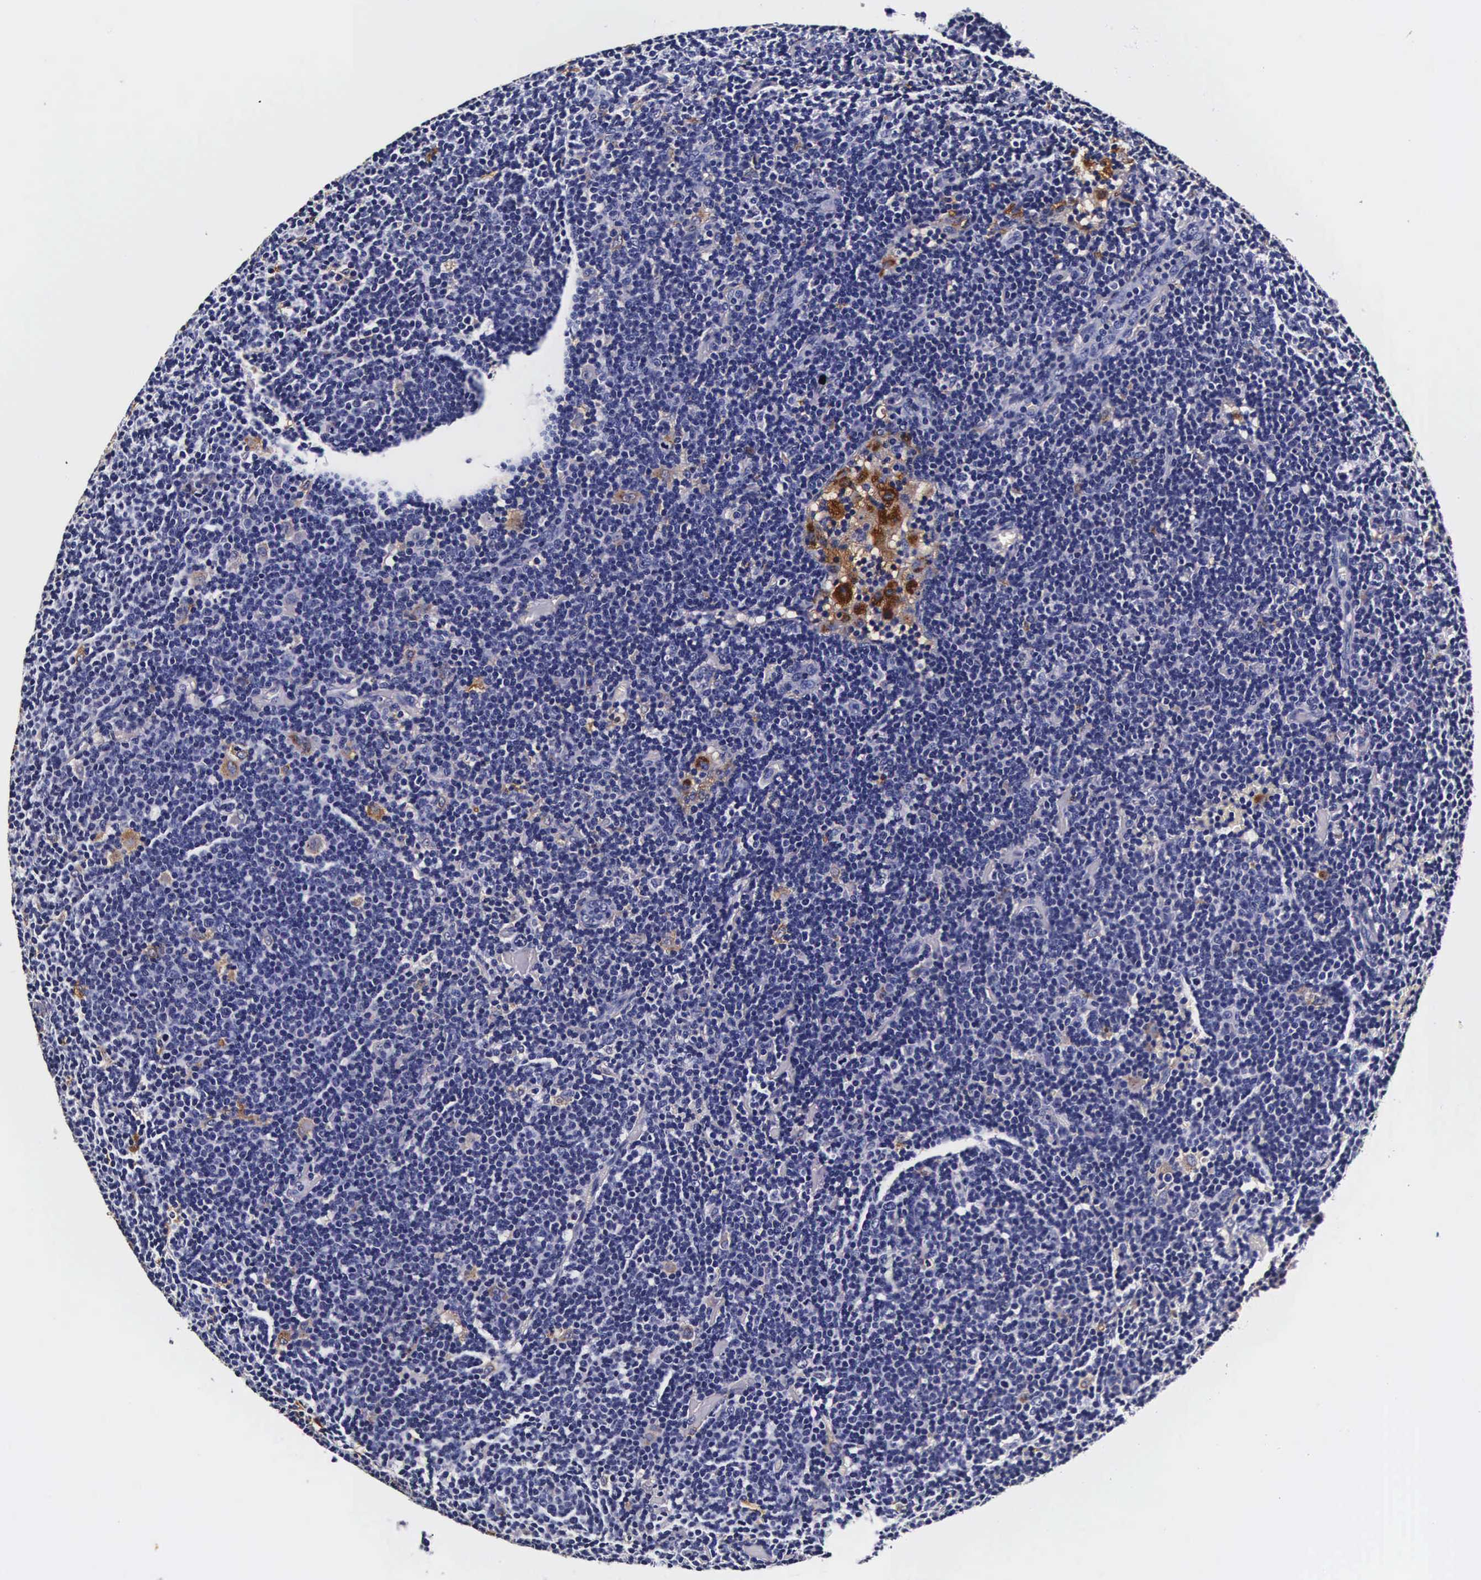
{"staining": {"intensity": "negative", "quantity": "none", "location": "none"}, "tissue": "lymphoma", "cell_type": "Tumor cells", "image_type": "cancer", "snomed": [{"axis": "morphology", "description": "Malignant lymphoma, non-Hodgkin's type, Low grade"}, {"axis": "topography", "description": "Lymph node"}], "caption": "DAB immunohistochemical staining of malignant lymphoma, non-Hodgkin's type (low-grade) exhibits no significant positivity in tumor cells. The staining is performed using DAB (3,3'-diaminobenzidine) brown chromogen with nuclei counter-stained in using hematoxylin.", "gene": "CTSB", "patient": {"sex": "male", "age": 65}}